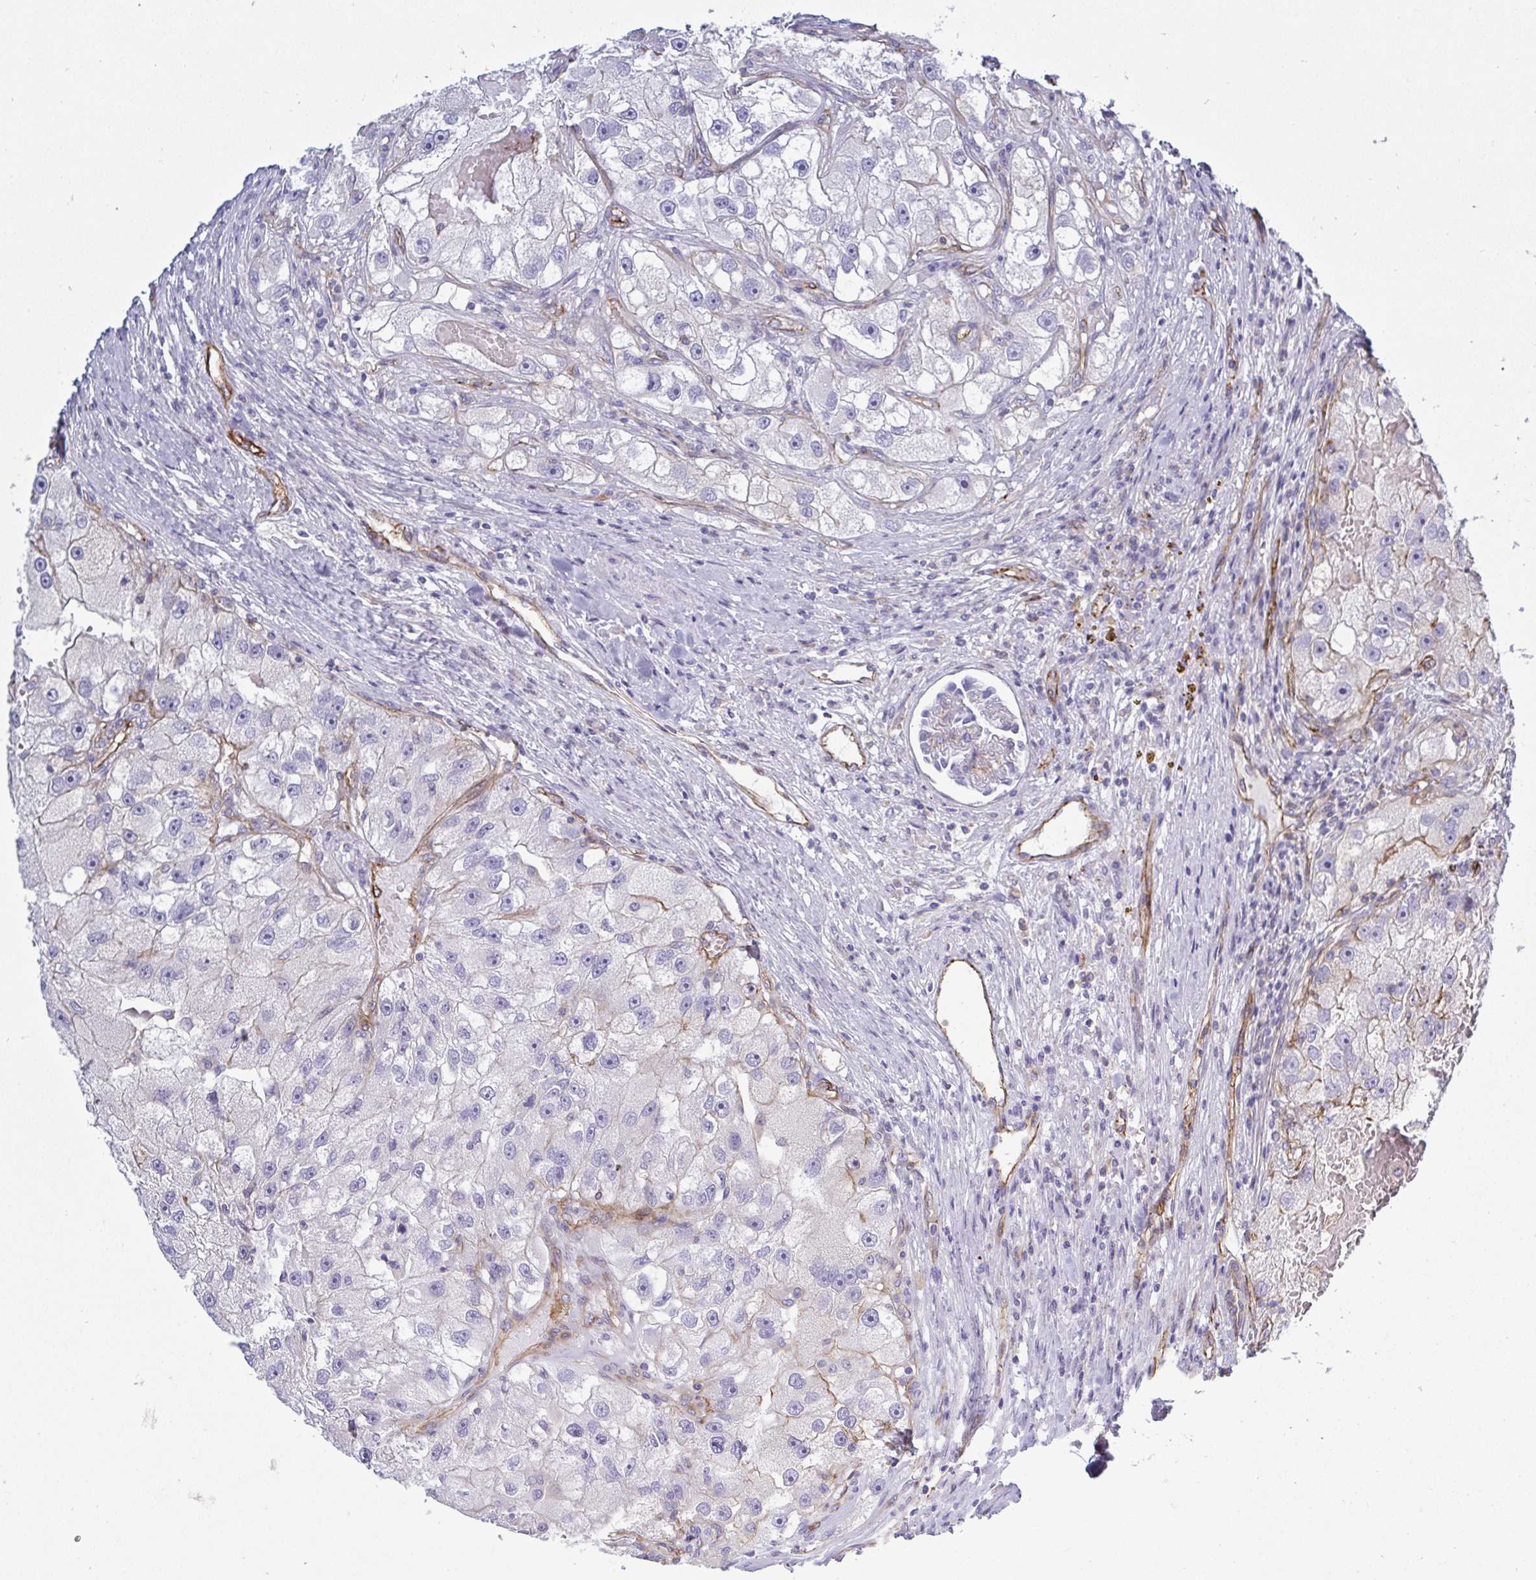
{"staining": {"intensity": "moderate", "quantity": "<25%", "location": "cytoplasmic/membranous"}, "tissue": "renal cancer", "cell_type": "Tumor cells", "image_type": "cancer", "snomed": [{"axis": "morphology", "description": "Adenocarcinoma, NOS"}, {"axis": "topography", "description": "Kidney"}], "caption": "Renal cancer stained with a protein marker reveals moderate staining in tumor cells.", "gene": "LIMA1", "patient": {"sex": "male", "age": 63}}